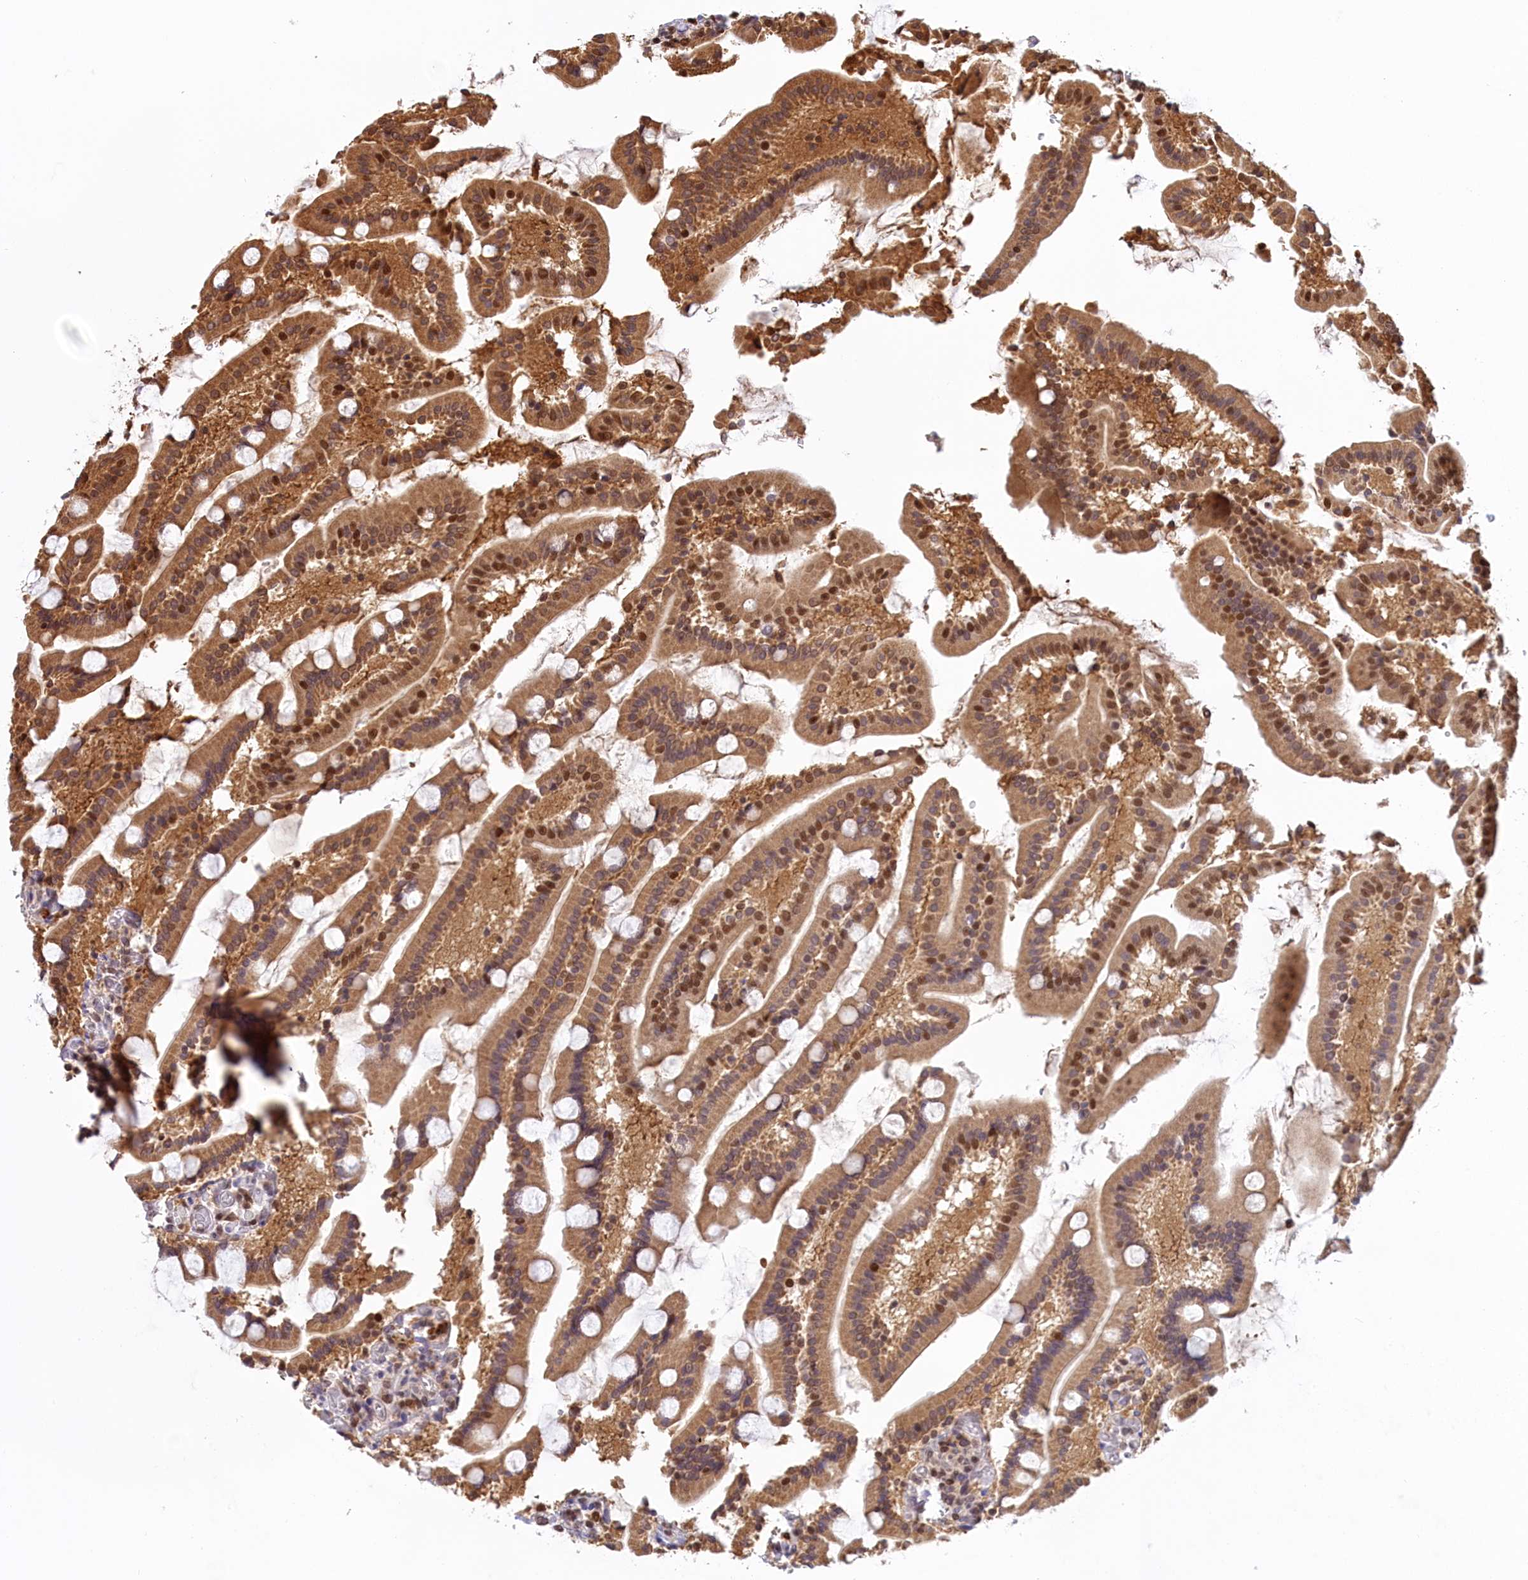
{"staining": {"intensity": "moderate", "quantity": ">75%", "location": "cytoplasmic/membranous,nuclear"}, "tissue": "duodenum", "cell_type": "Glandular cells", "image_type": "normal", "snomed": [{"axis": "morphology", "description": "Normal tissue, NOS"}, {"axis": "topography", "description": "Duodenum"}], "caption": "DAB (3,3'-diaminobenzidine) immunohistochemical staining of benign human duodenum shows moderate cytoplasmic/membranous,nuclear protein expression in approximately >75% of glandular cells. The protein of interest is stained brown, and the nuclei are stained in blue (DAB IHC with brightfield microscopy, high magnification).", "gene": "IZUMO2", "patient": {"sex": "male", "age": 55}}